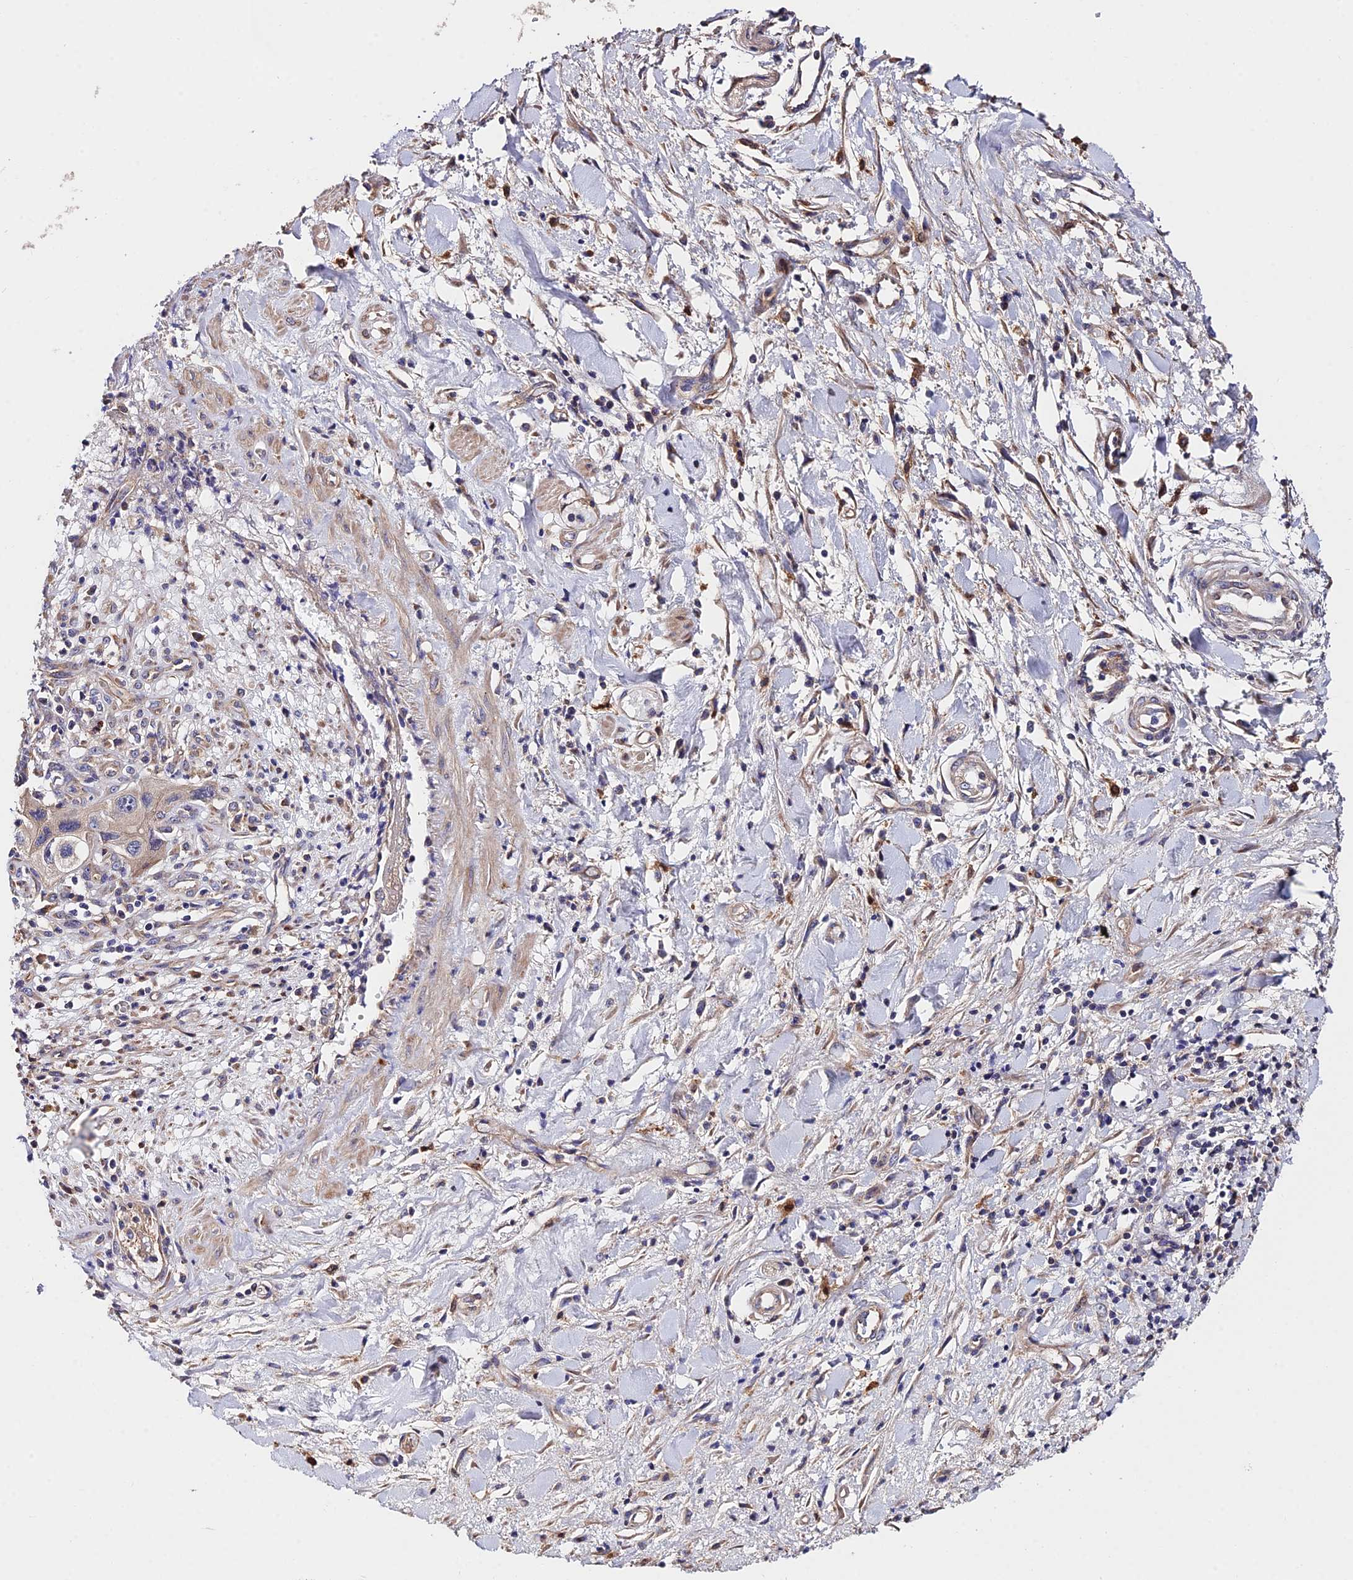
{"staining": {"intensity": "negative", "quantity": "none", "location": "none"}, "tissue": "pancreatic cancer", "cell_type": "Tumor cells", "image_type": "cancer", "snomed": [{"axis": "morphology", "description": "Adenocarcinoma, NOS"}, {"axis": "topography", "description": "Pancreas"}], "caption": "High power microscopy histopathology image of an immunohistochemistry image of pancreatic adenocarcinoma, revealing no significant expression in tumor cells. The staining is performed using DAB (3,3'-diaminobenzidine) brown chromogen with nuclei counter-stained in using hematoxylin.", "gene": "CDC37L1", "patient": {"sex": "female", "age": 50}}